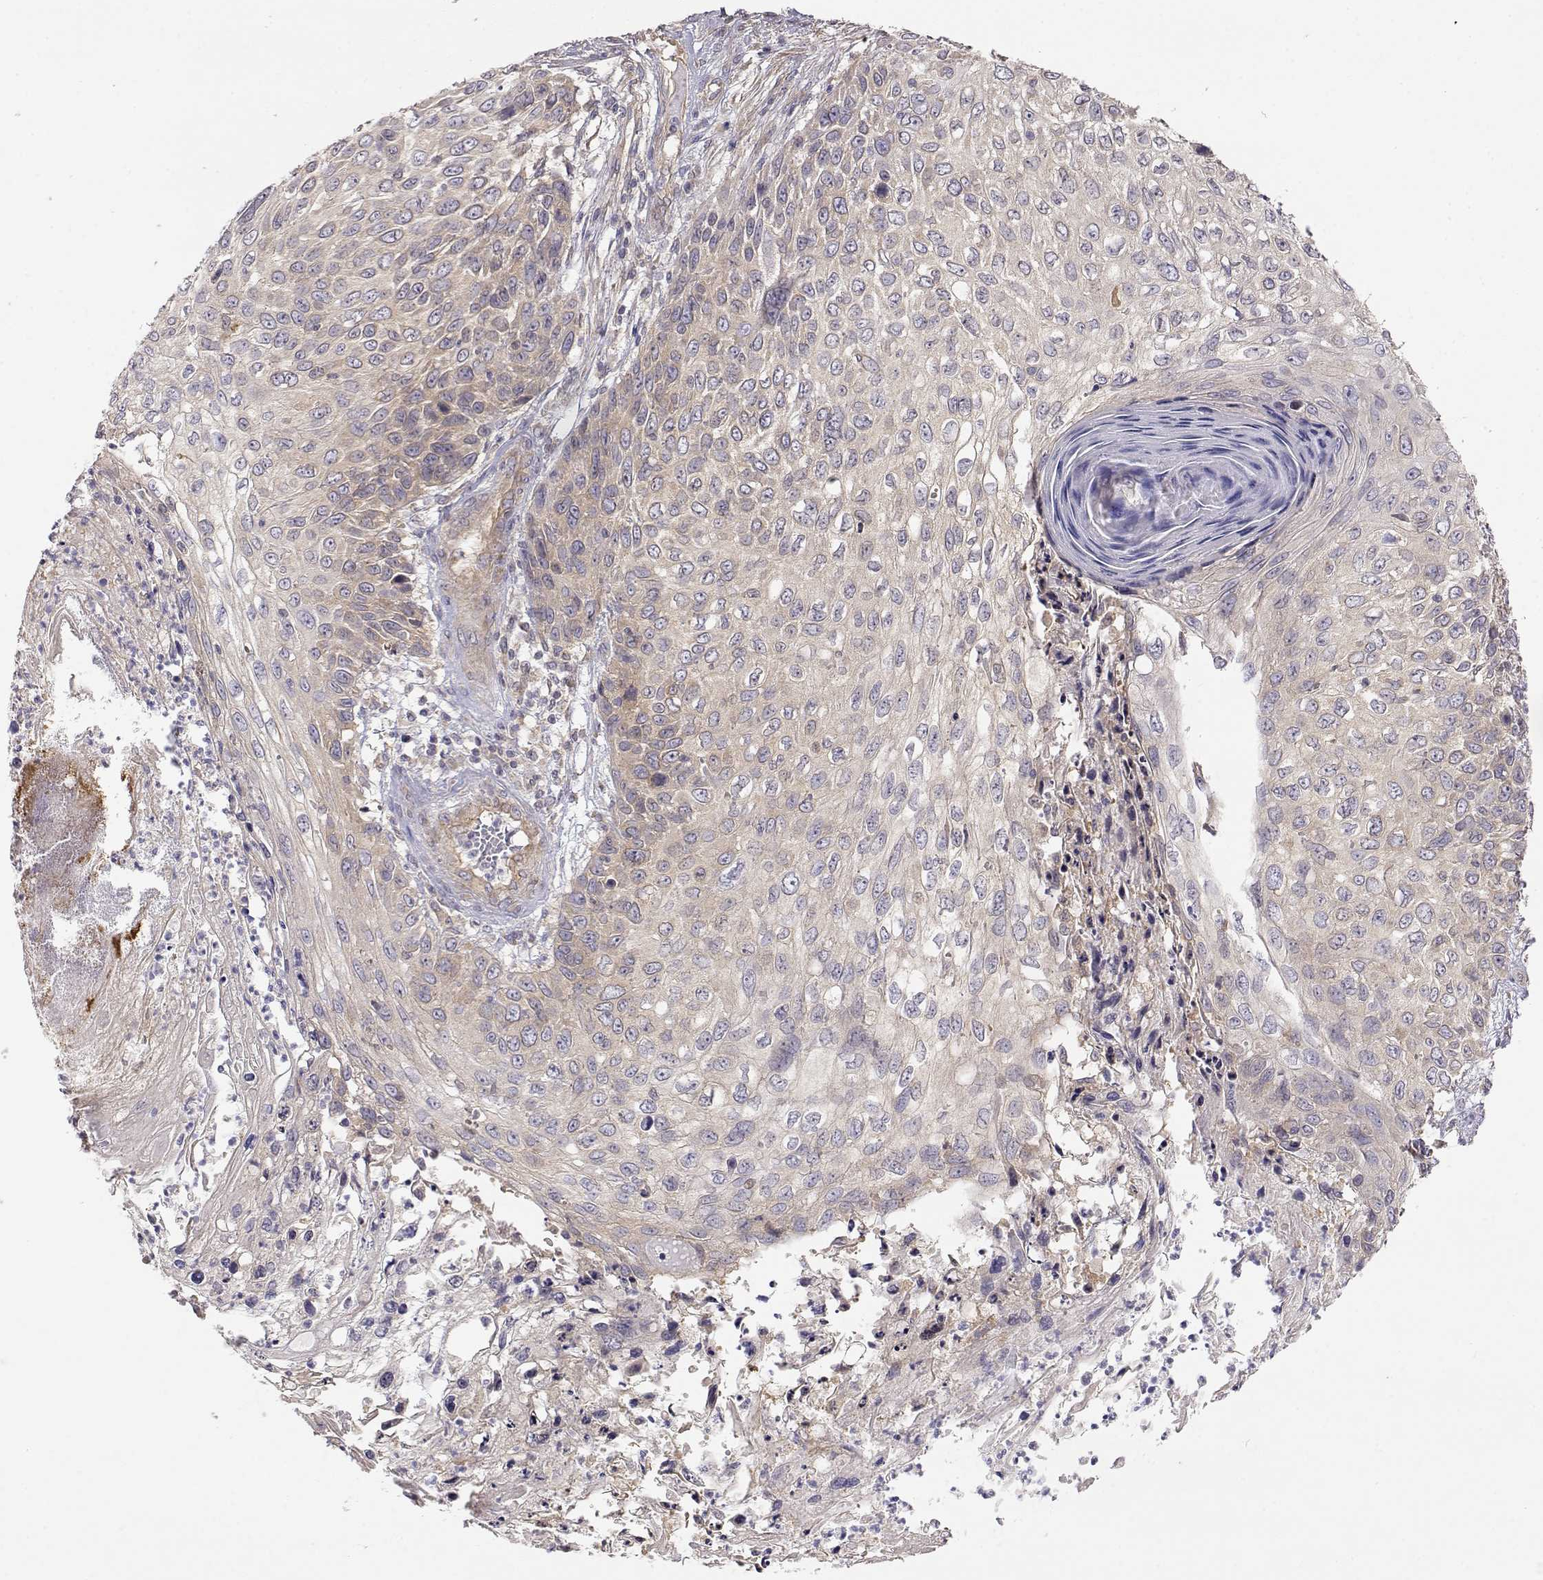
{"staining": {"intensity": "weak", "quantity": "<25%", "location": "cytoplasmic/membranous"}, "tissue": "skin cancer", "cell_type": "Tumor cells", "image_type": "cancer", "snomed": [{"axis": "morphology", "description": "Squamous cell carcinoma, NOS"}, {"axis": "topography", "description": "Skin"}], "caption": "This is a image of IHC staining of squamous cell carcinoma (skin), which shows no positivity in tumor cells. (DAB immunohistochemistry with hematoxylin counter stain).", "gene": "PAIP1", "patient": {"sex": "male", "age": 92}}